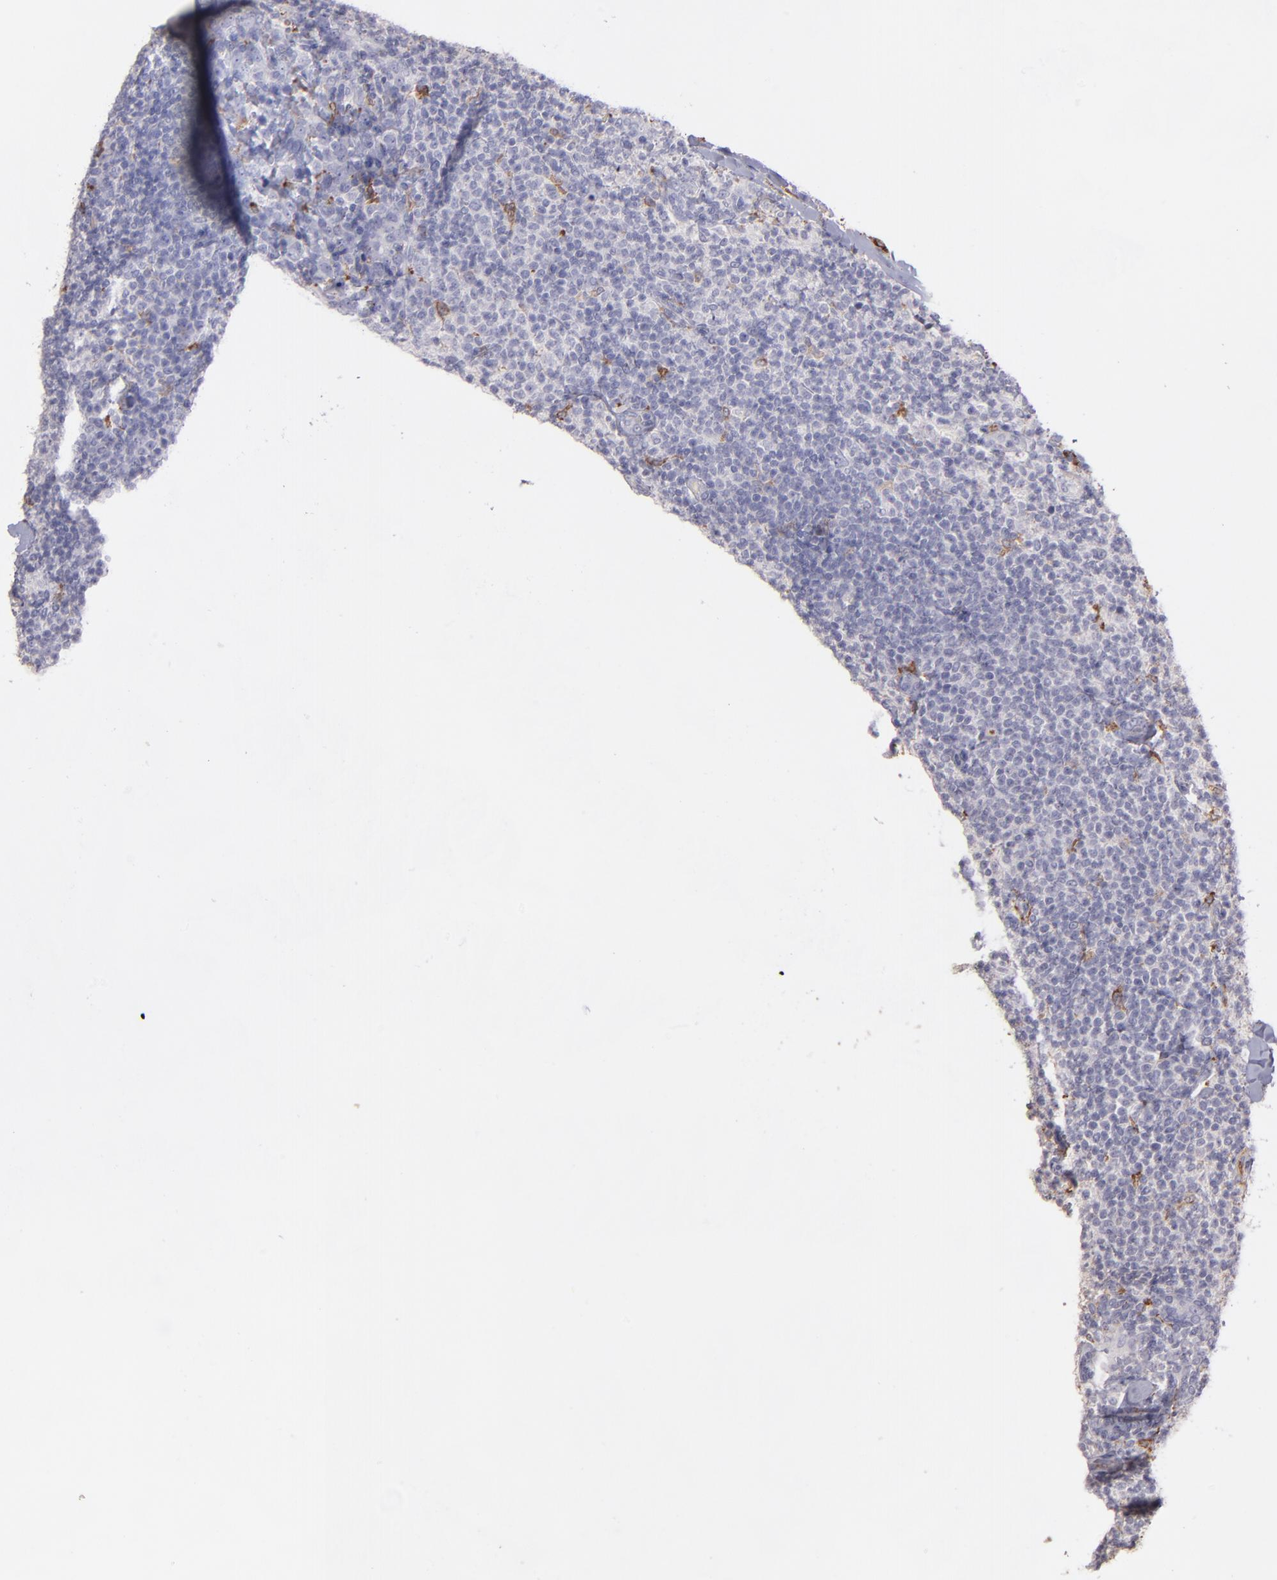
{"staining": {"intensity": "weak", "quantity": "25%-75%", "location": "cytoplasmic/membranous"}, "tissue": "fallopian tube", "cell_type": "Glandular cells", "image_type": "normal", "snomed": [{"axis": "morphology", "description": "Normal tissue, NOS"}, {"axis": "topography", "description": "Fallopian tube"}, {"axis": "topography", "description": "Ovary"}], "caption": "Fallopian tube stained with a brown dye exhibits weak cytoplasmic/membranous positive positivity in approximately 25%-75% of glandular cells.", "gene": "C1QA", "patient": {"sex": "female", "age": 69}}